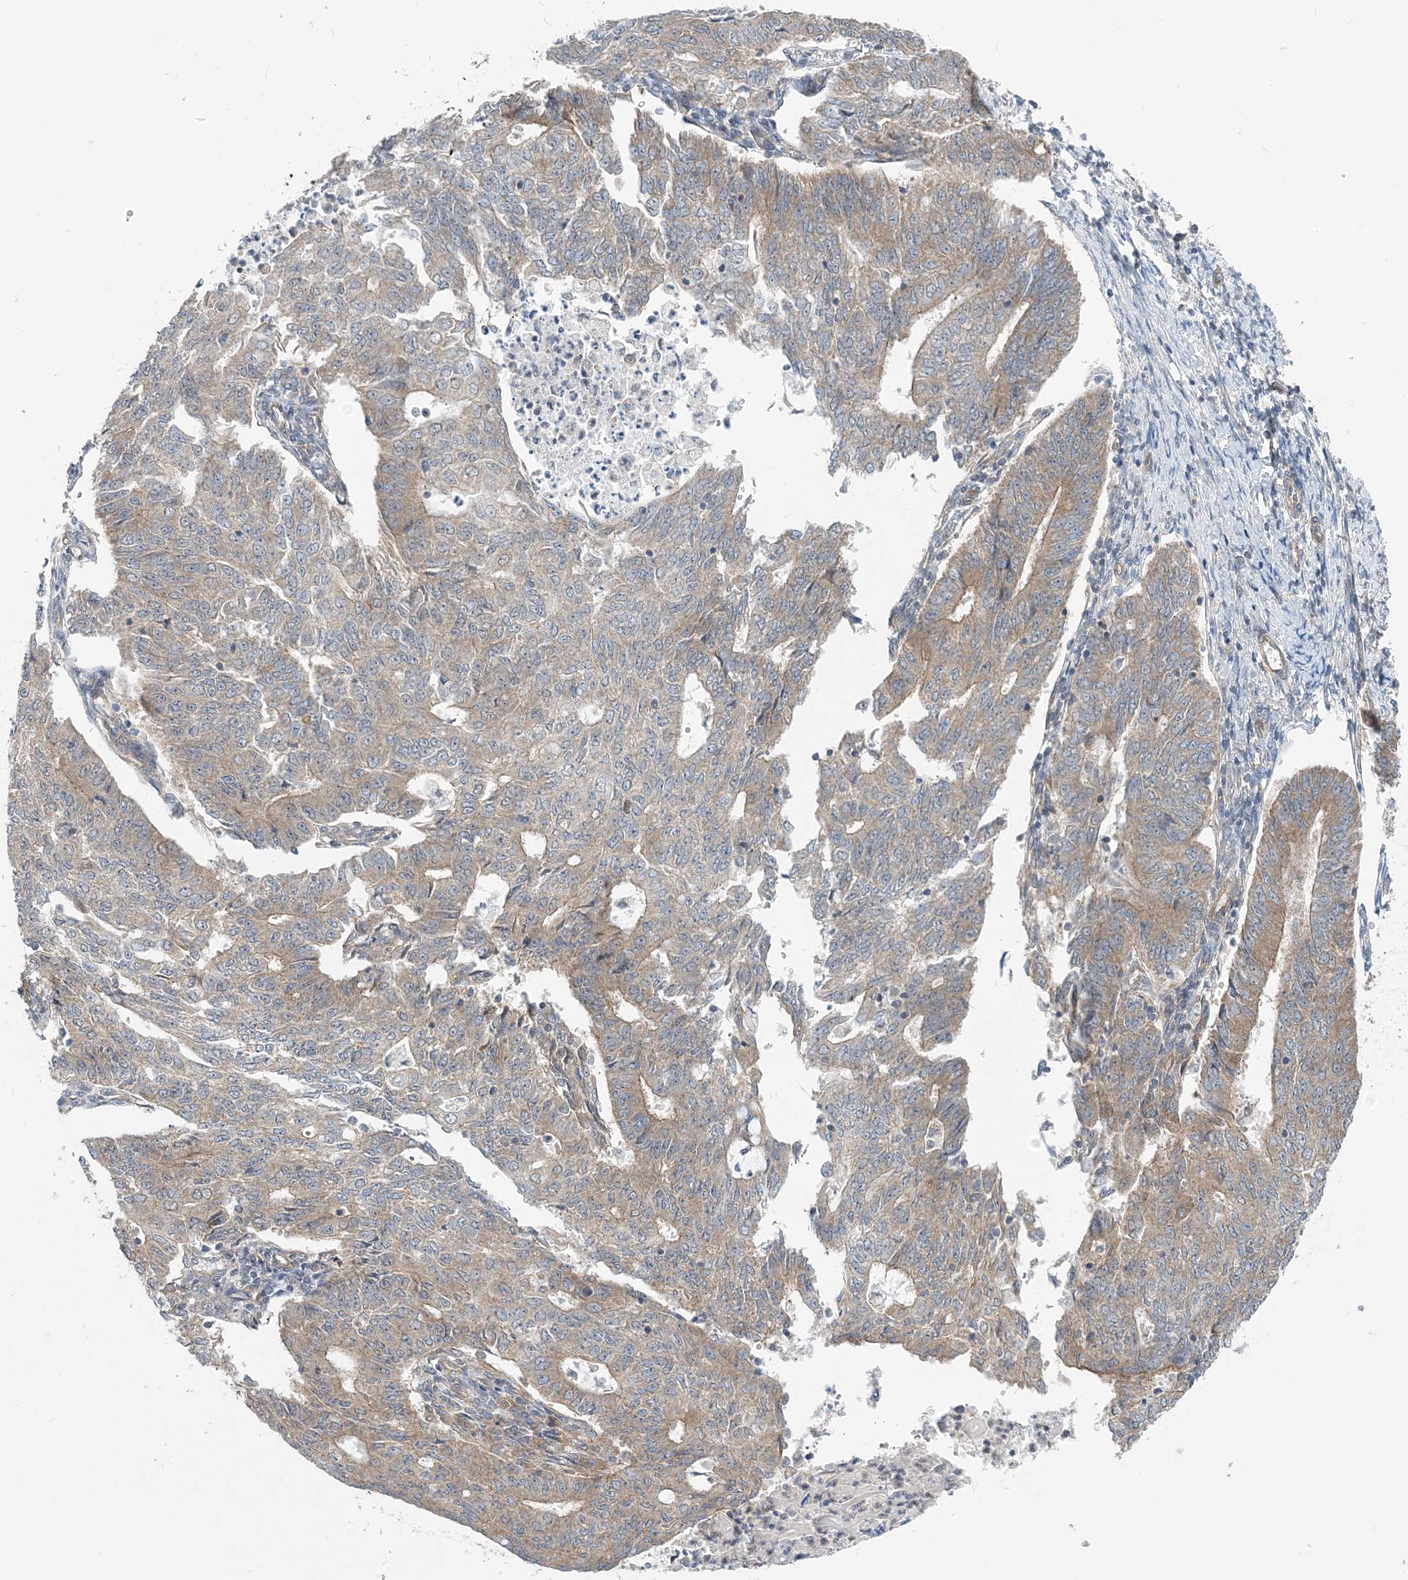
{"staining": {"intensity": "weak", "quantity": ">75%", "location": "cytoplasmic/membranous"}, "tissue": "endometrial cancer", "cell_type": "Tumor cells", "image_type": "cancer", "snomed": [{"axis": "morphology", "description": "Adenocarcinoma, NOS"}, {"axis": "topography", "description": "Endometrium"}], "caption": "A micrograph of human endometrial adenocarcinoma stained for a protein displays weak cytoplasmic/membranous brown staining in tumor cells.", "gene": "MOB4", "patient": {"sex": "female", "age": 32}}